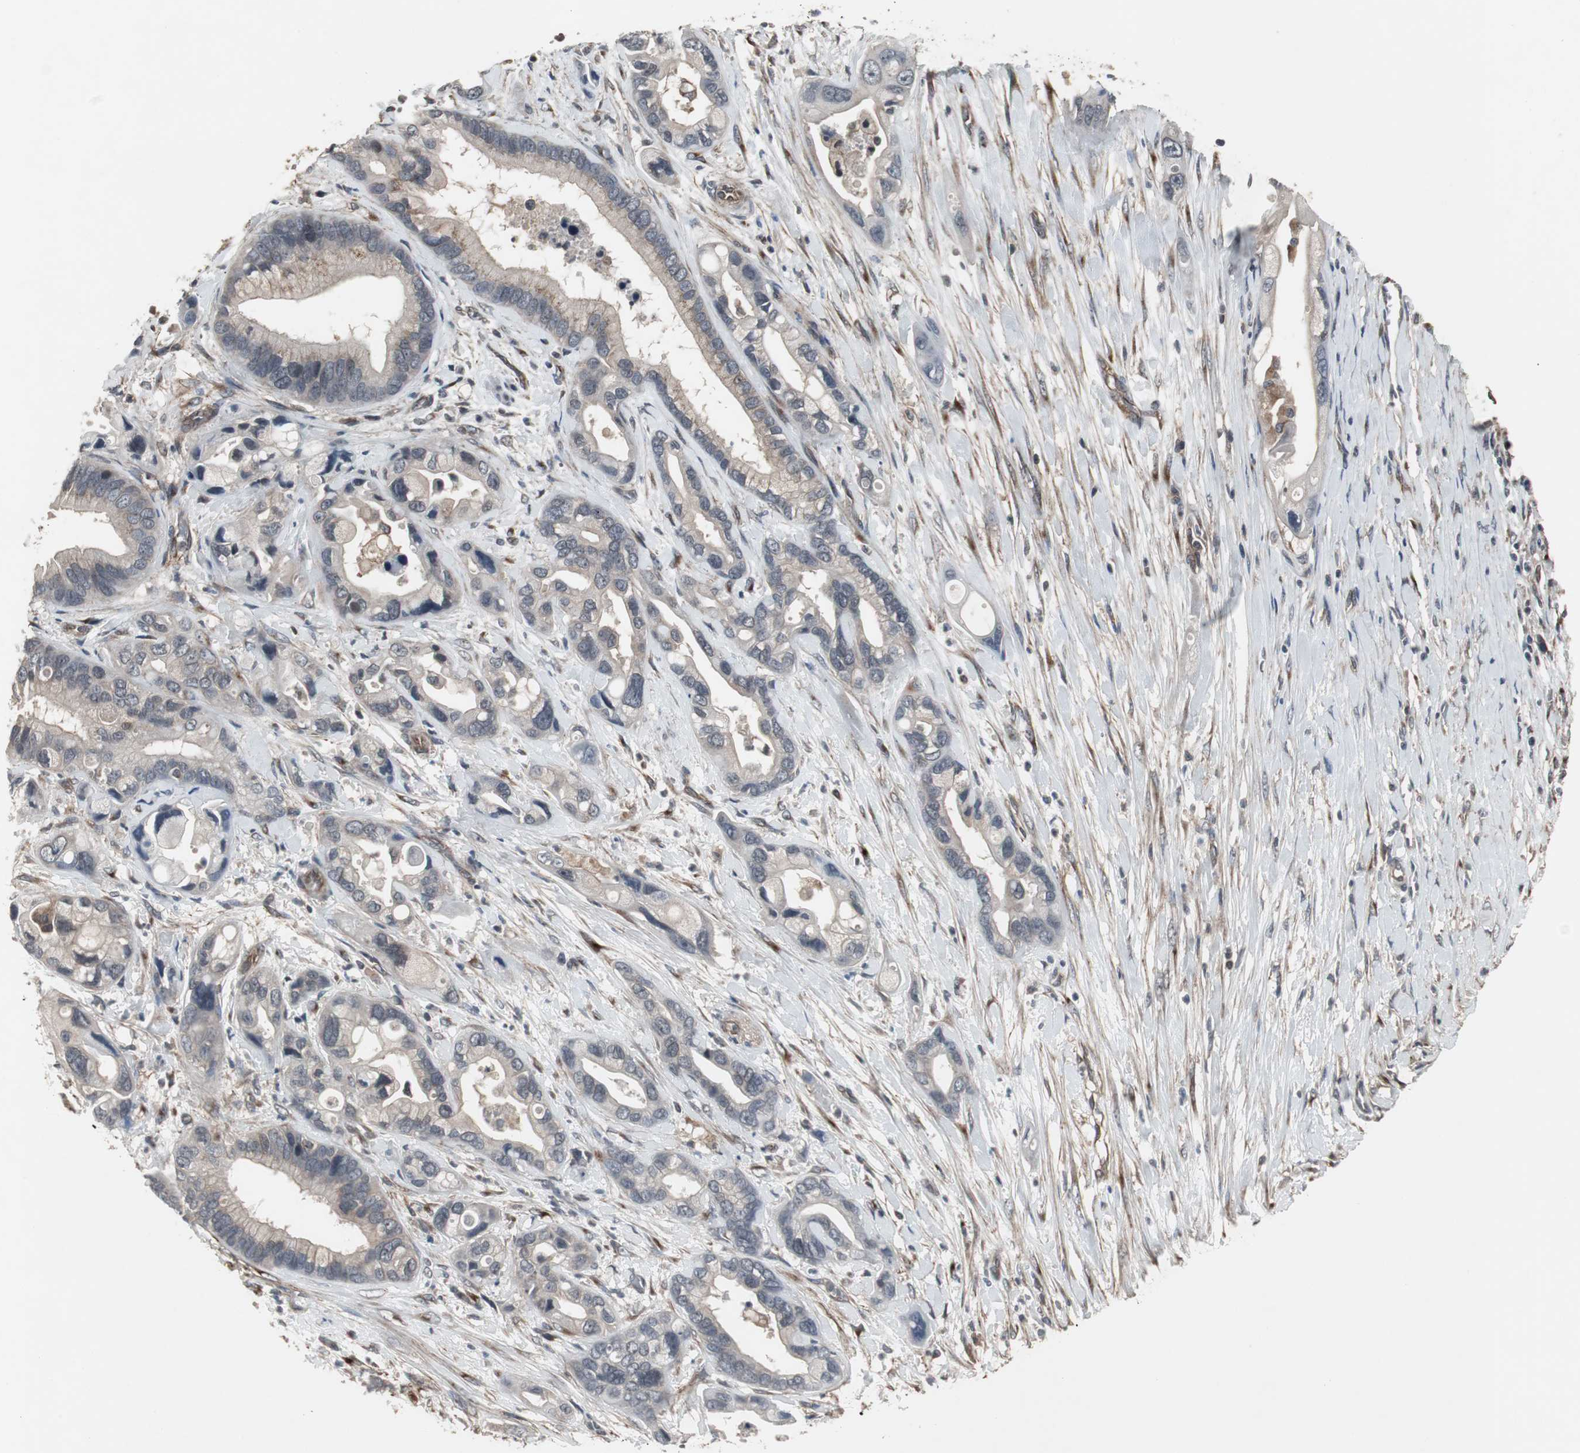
{"staining": {"intensity": "weak", "quantity": ">75%", "location": "cytoplasmic/membranous"}, "tissue": "pancreatic cancer", "cell_type": "Tumor cells", "image_type": "cancer", "snomed": [{"axis": "morphology", "description": "Adenocarcinoma, NOS"}, {"axis": "topography", "description": "Pancreas"}], "caption": "Pancreatic cancer stained with a brown dye reveals weak cytoplasmic/membranous positive staining in approximately >75% of tumor cells.", "gene": "ATP2B2", "patient": {"sex": "female", "age": 77}}